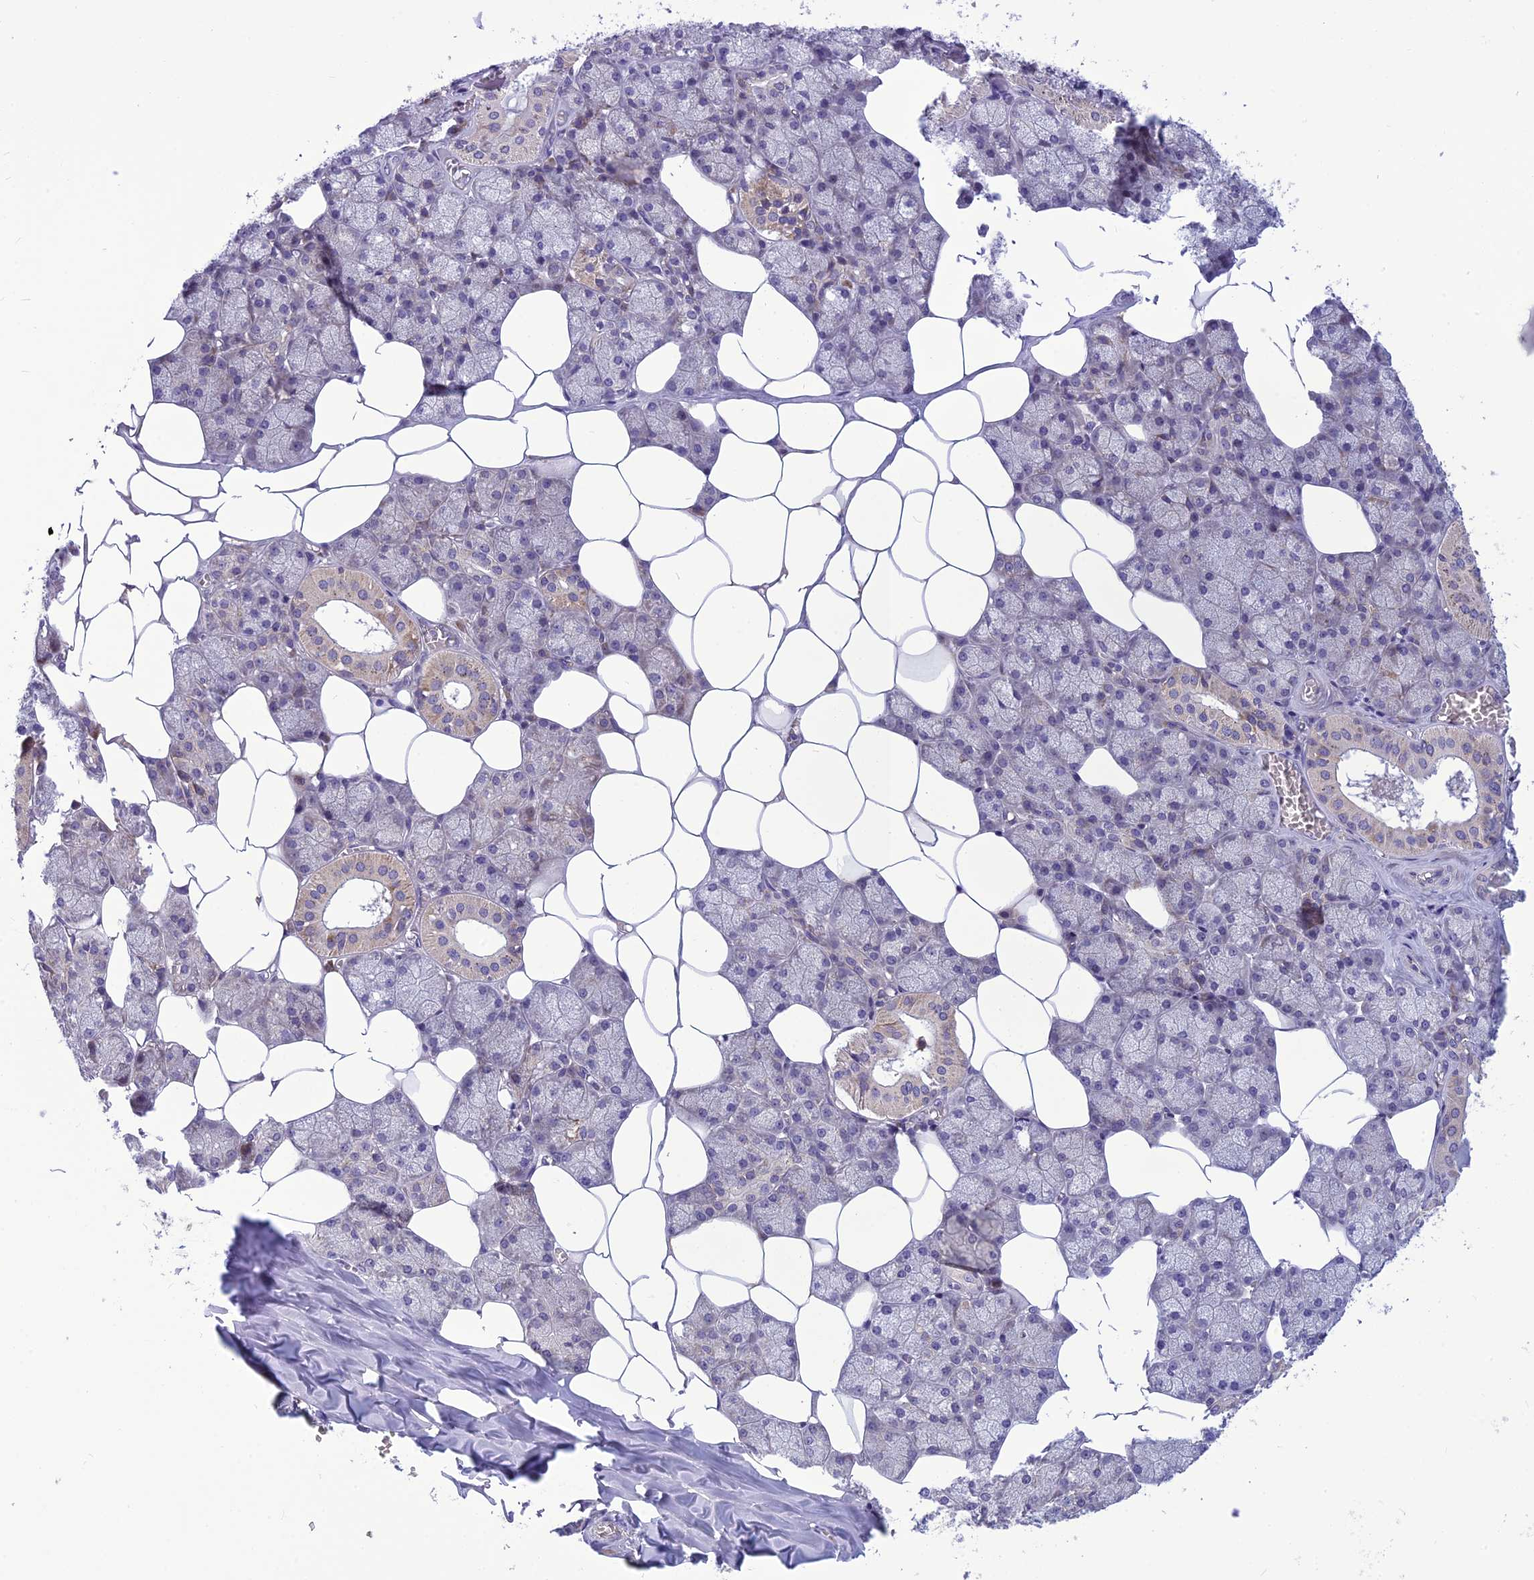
{"staining": {"intensity": "moderate", "quantity": "<25%", "location": "cytoplasmic/membranous"}, "tissue": "salivary gland", "cell_type": "Glandular cells", "image_type": "normal", "snomed": [{"axis": "morphology", "description": "Normal tissue, NOS"}, {"axis": "topography", "description": "Salivary gland"}], "caption": "Moderate cytoplasmic/membranous staining is appreciated in approximately <25% of glandular cells in benign salivary gland. (Brightfield microscopy of DAB IHC at high magnification).", "gene": "PSMF1", "patient": {"sex": "male", "age": 62}}